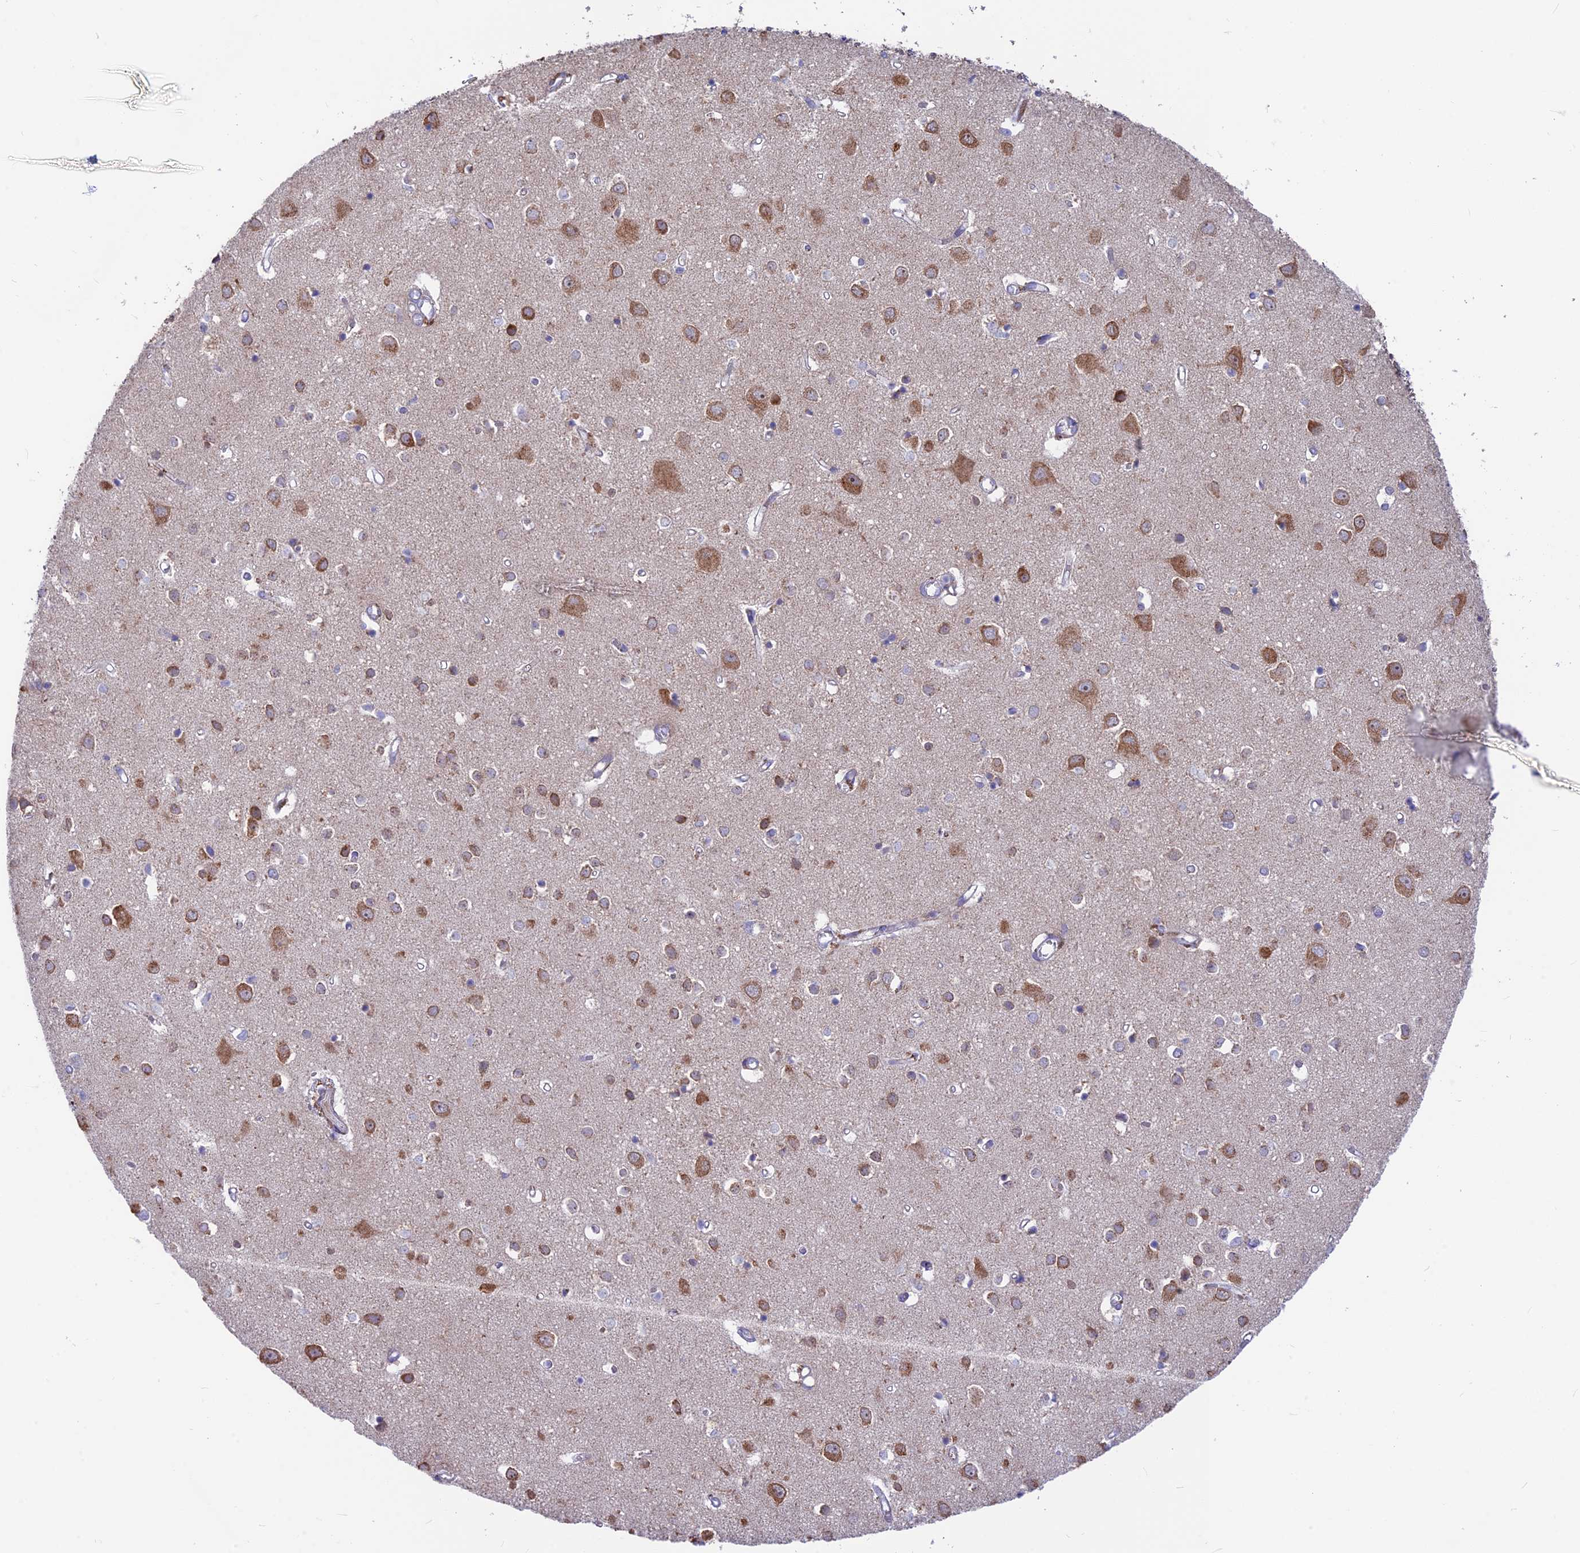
{"staining": {"intensity": "negative", "quantity": "none", "location": "none"}, "tissue": "cerebral cortex", "cell_type": "Endothelial cells", "image_type": "normal", "snomed": [{"axis": "morphology", "description": "Normal tissue, NOS"}, {"axis": "topography", "description": "Cerebral cortex"}], "caption": "Micrograph shows no significant protein positivity in endothelial cells of unremarkable cerebral cortex.", "gene": "PLAC9", "patient": {"sex": "female", "age": 64}}